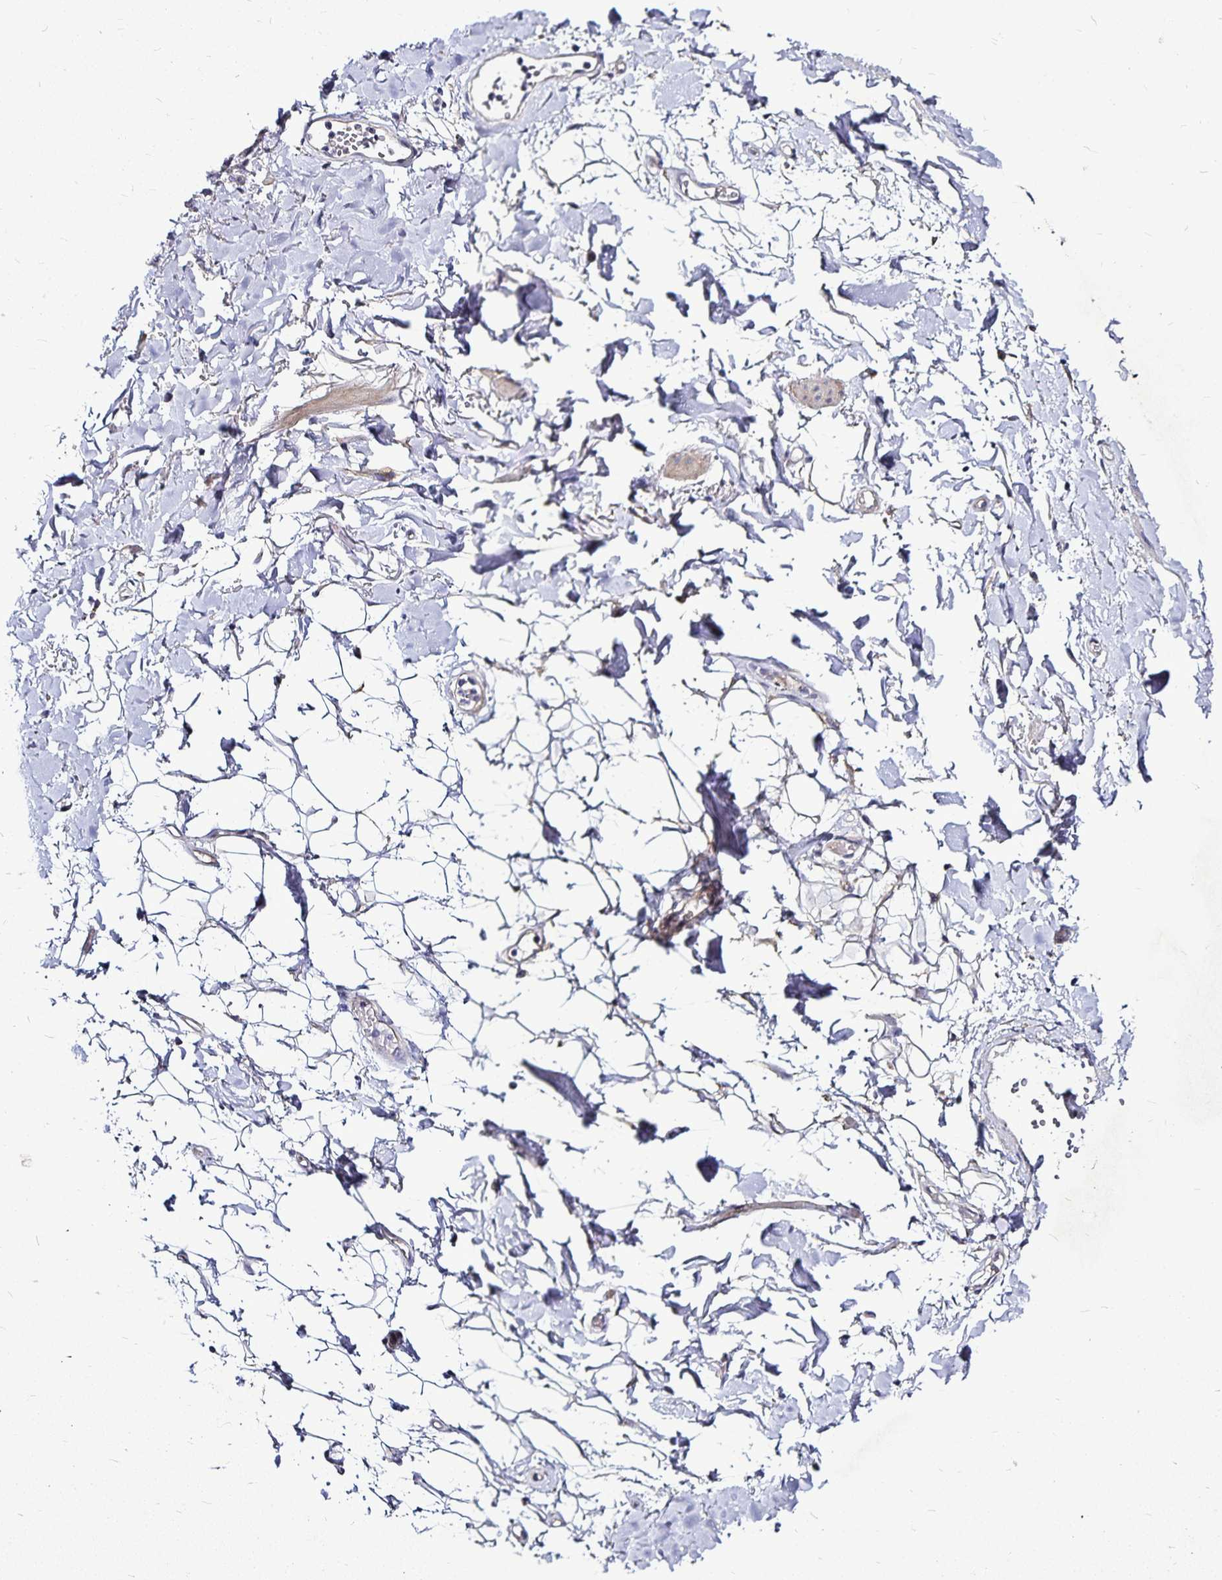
{"staining": {"intensity": "negative", "quantity": "none", "location": "none"}, "tissue": "adipose tissue", "cell_type": "Adipocytes", "image_type": "normal", "snomed": [{"axis": "morphology", "description": "Normal tissue, NOS"}, {"axis": "topography", "description": "Anal"}, {"axis": "topography", "description": "Peripheral nerve tissue"}], "caption": "IHC image of benign adipose tissue: adipose tissue stained with DAB (3,3'-diaminobenzidine) demonstrates no significant protein staining in adipocytes.", "gene": "GNG12", "patient": {"sex": "male", "age": 78}}